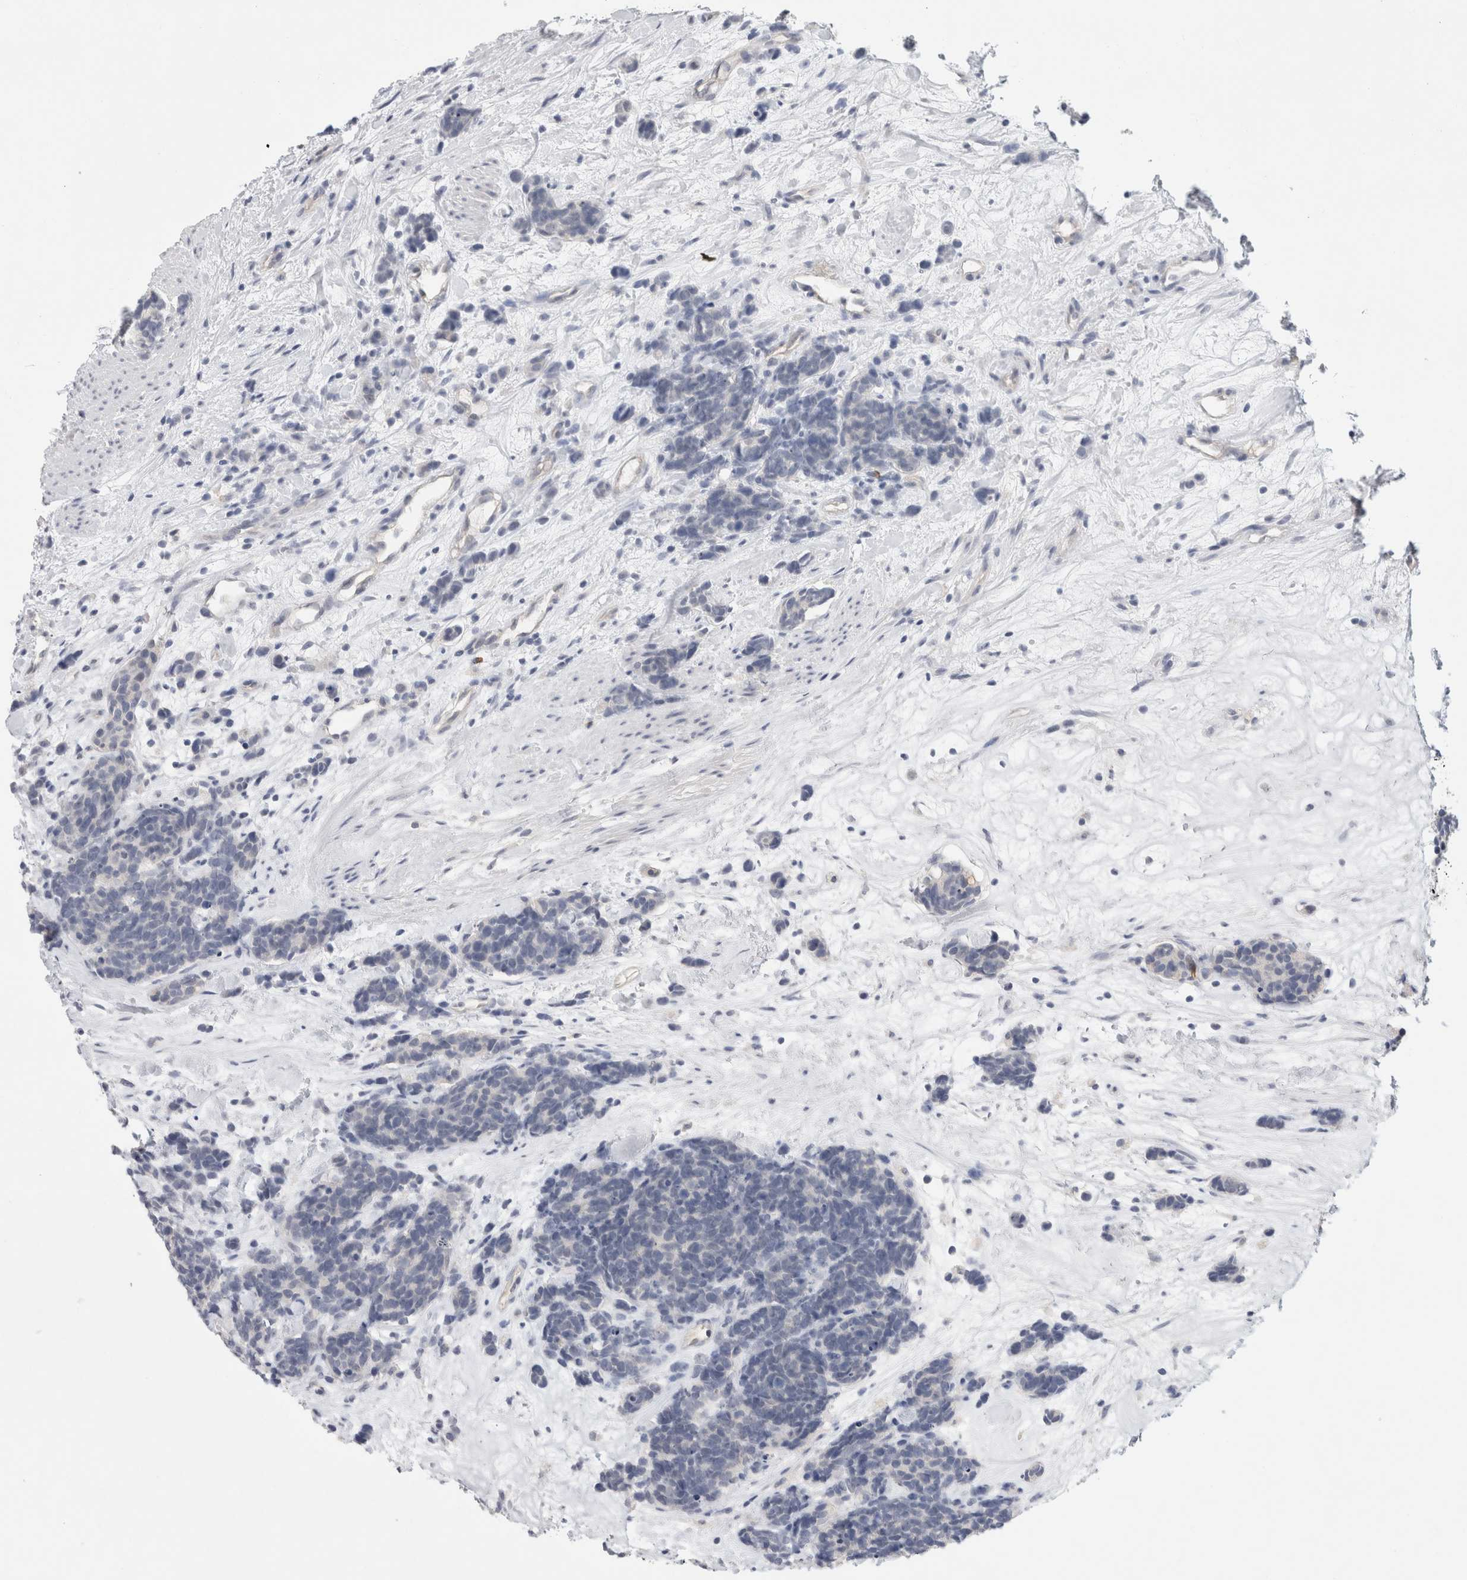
{"staining": {"intensity": "negative", "quantity": "none", "location": "none"}, "tissue": "carcinoid", "cell_type": "Tumor cells", "image_type": "cancer", "snomed": [{"axis": "morphology", "description": "Carcinoma, NOS"}, {"axis": "morphology", "description": "Carcinoid, malignant, NOS"}, {"axis": "topography", "description": "Urinary bladder"}], "caption": "Tumor cells are negative for protein expression in human carcinoid. (DAB (3,3'-diaminobenzidine) IHC visualized using brightfield microscopy, high magnification).", "gene": "TONSL", "patient": {"sex": "male", "age": 57}}